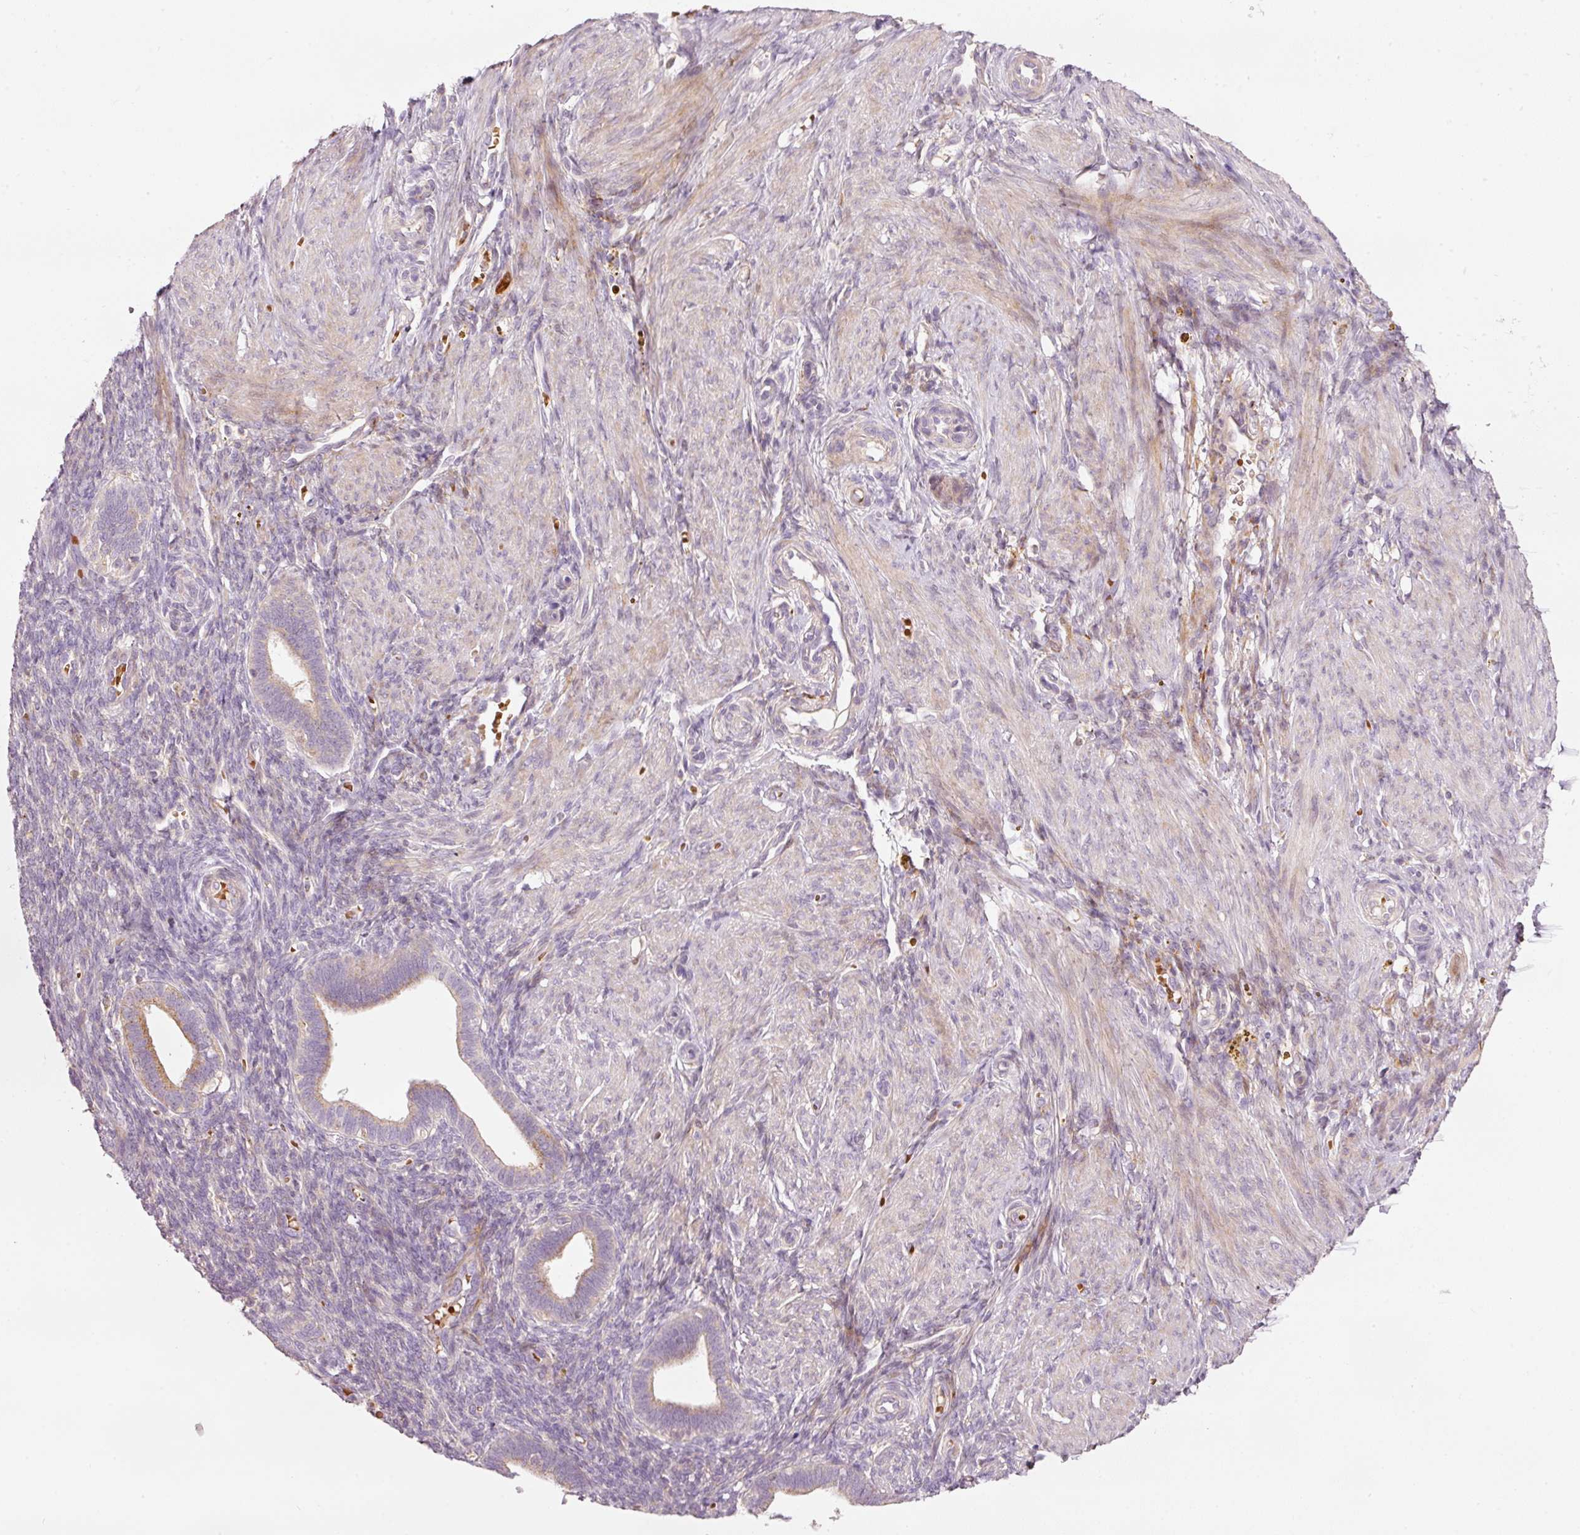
{"staining": {"intensity": "negative", "quantity": "none", "location": "none"}, "tissue": "endometrium", "cell_type": "Cells in endometrial stroma", "image_type": "normal", "snomed": [{"axis": "morphology", "description": "Normal tissue, NOS"}, {"axis": "topography", "description": "Endometrium"}], "caption": "DAB immunohistochemical staining of normal human endometrium demonstrates no significant positivity in cells in endometrial stroma.", "gene": "KLHL21", "patient": {"sex": "female", "age": 34}}